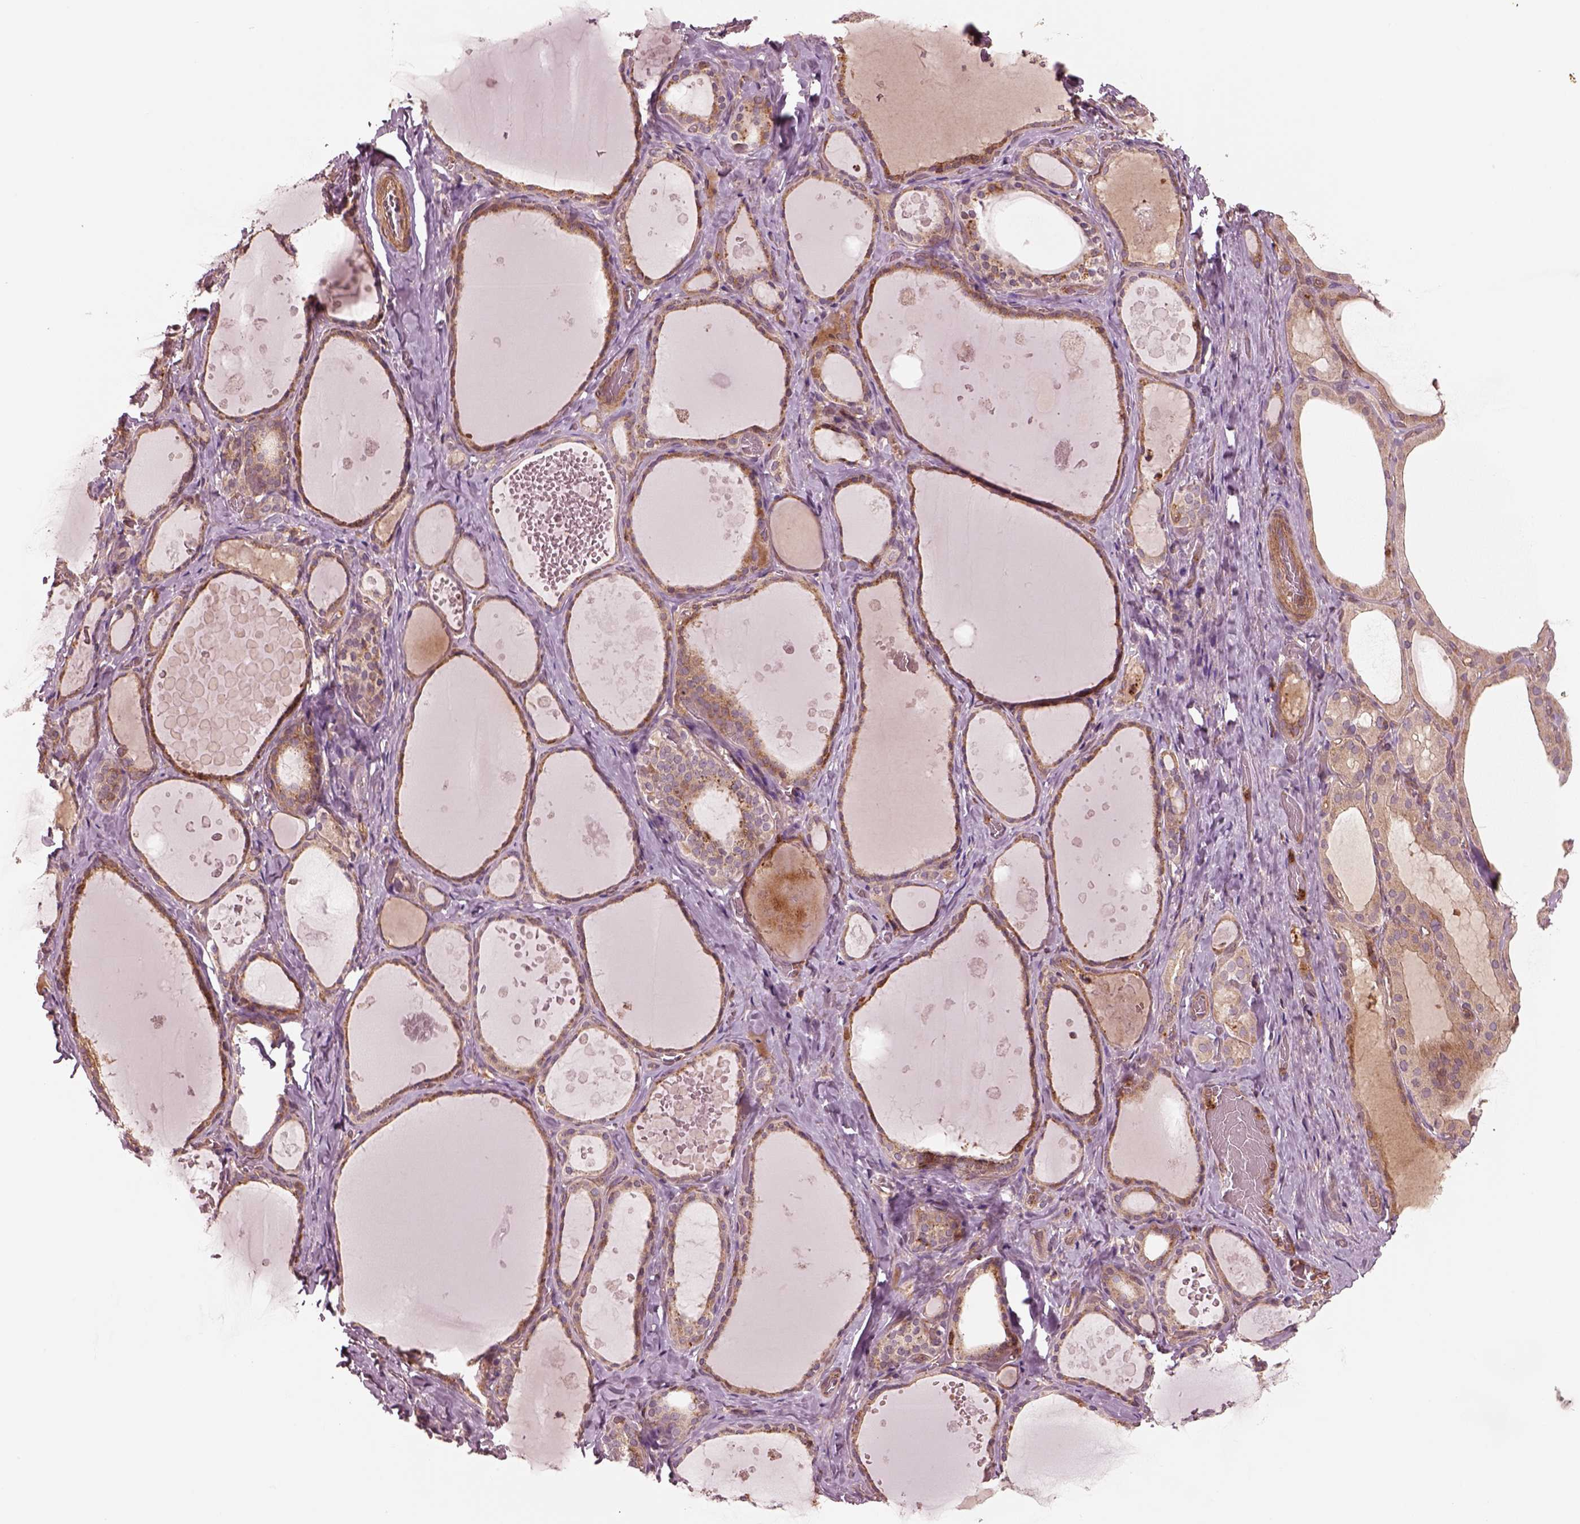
{"staining": {"intensity": "moderate", "quantity": "25%-75%", "location": "cytoplasmic/membranous"}, "tissue": "thyroid gland", "cell_type": "Glandular cells", "image_type": "normal", "snomed": [{"axis": "morphology", "description": "Normal tissue, NOS"}, {"axis": "topography", "description": "Thyroid gland"}], "caption": "DAB (3,3'-diaminobenzidine) immunohistochemical staining of unremarkable thyroid gland demonstrates moderate cytoplasmic/membranous protein expression in approximately 25%-75% of glandular cells.", "gene": "ASCC2", "patient": {"sex": "female", "age": 56}}